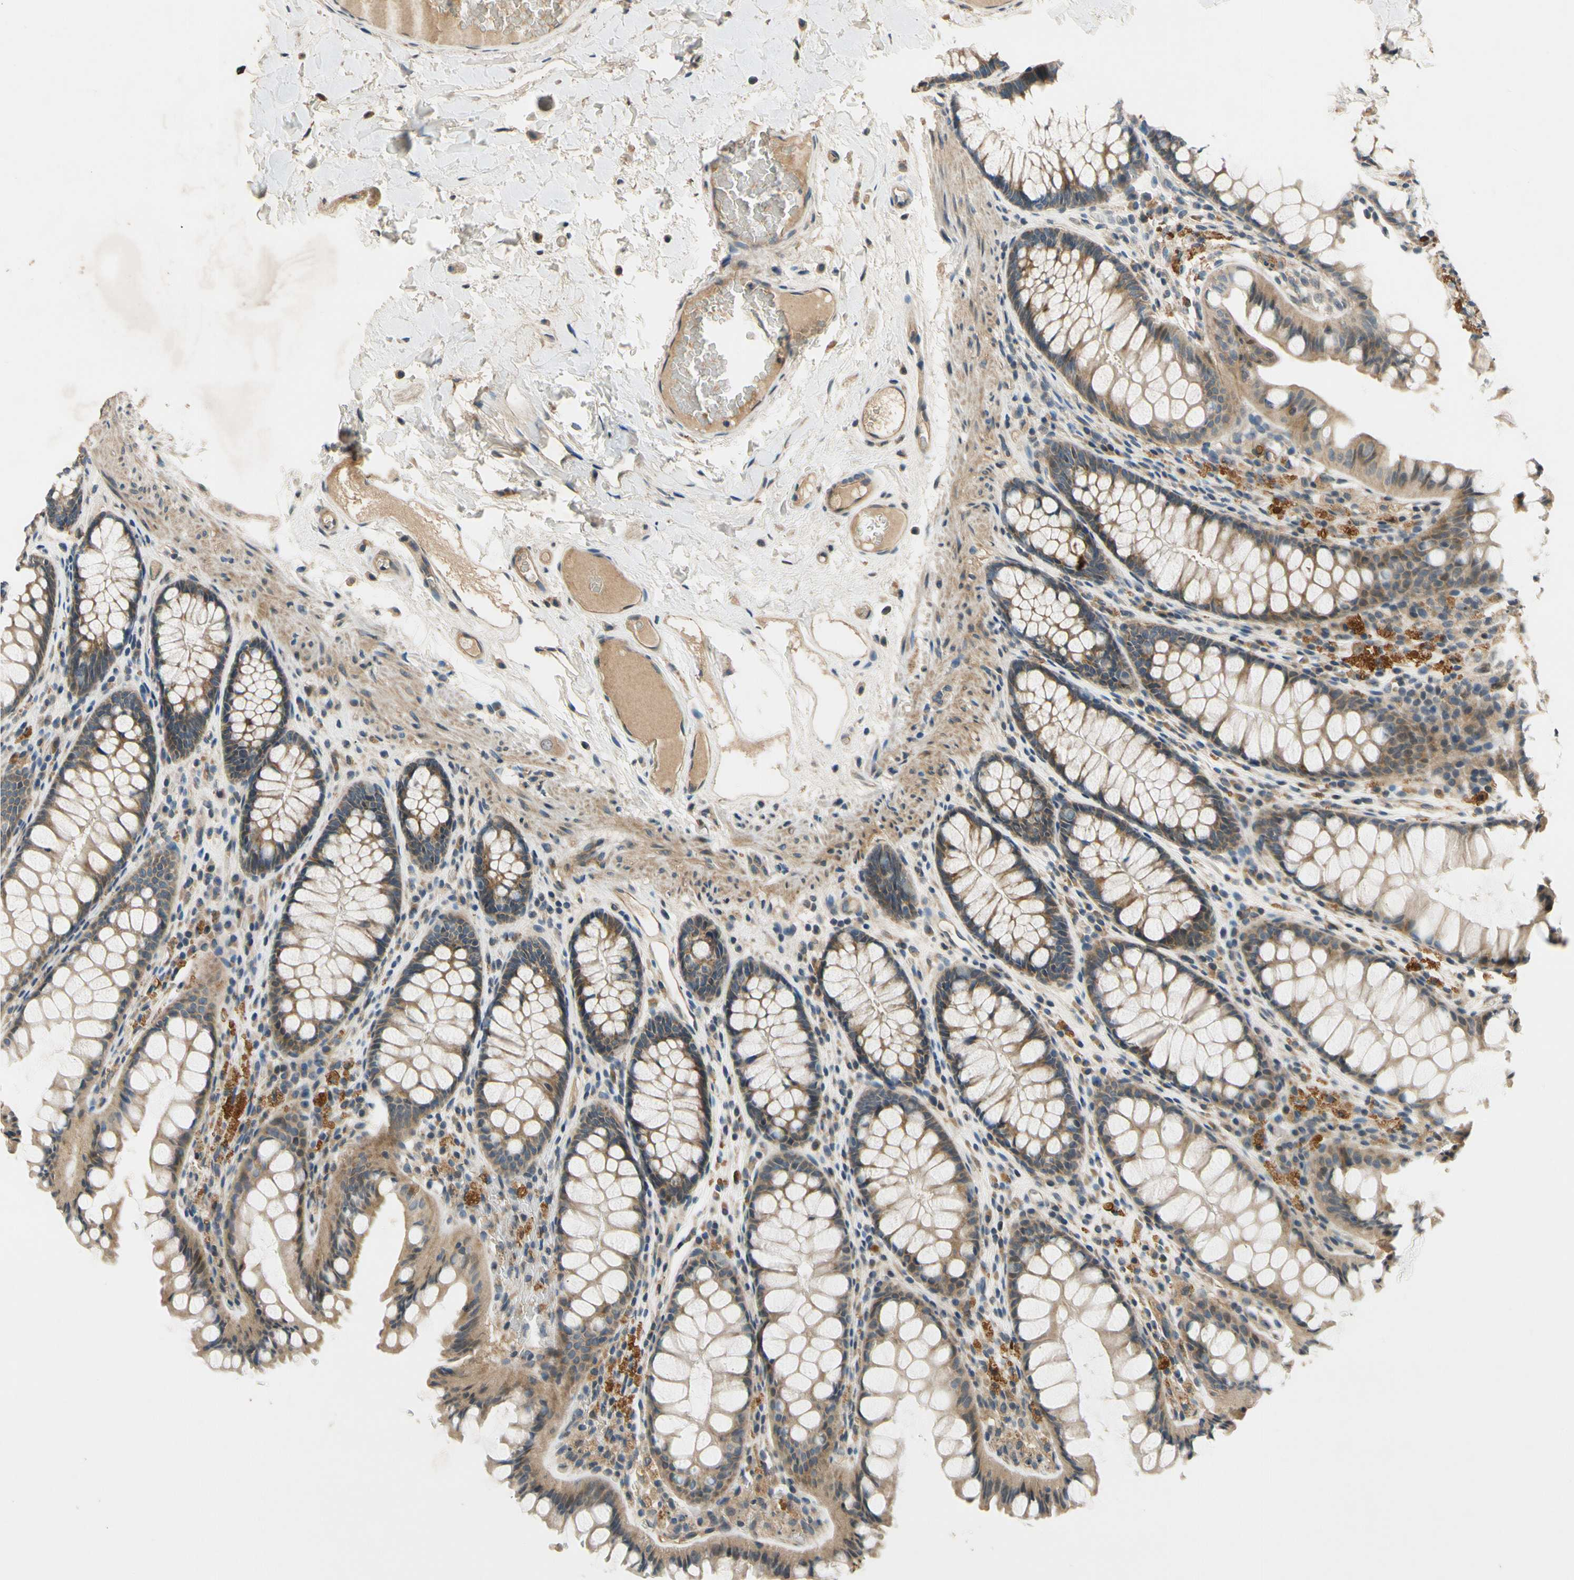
{"staining": {"intensity": "moderate", "quantity": ">75%", "location": "cytoplasmic/membranous"}, "tissue": "colon", "cell_type": "Endothelial cells", "image_type": "normal", "snomed": [{"axis": "morphology", "description": "Normal tissue, NOS"}, {"axis": "topography", "description": "Colon"}], "caption": "The immunohistochemical stain labels moderate cytoplasmic/membranous positivity in endothelial cells of normal colon. The staining was performed using DAB to visualize the protein expression in brown, while the nuclei were stained in blue with hematoxylin (Magnification: 20x).", "gene": "ALKBH3", "patient": {"sex": "female", "age": 55}}